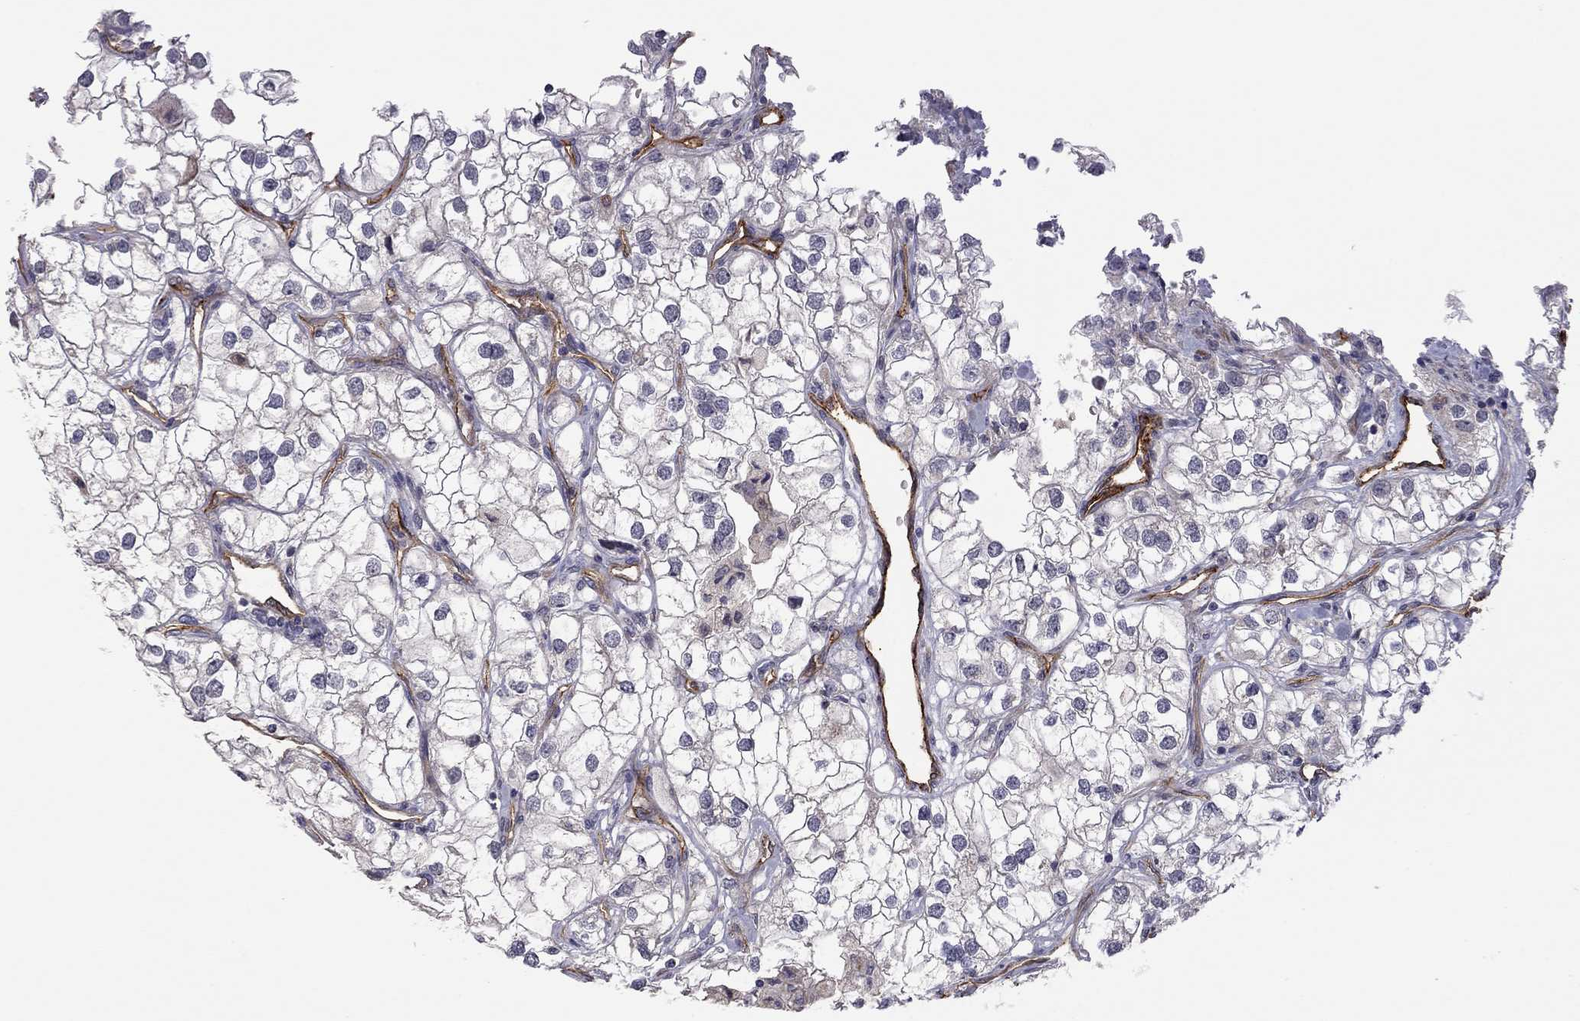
{"staining": {"intensity": "negative", "quantity": "none", "location": "none"}, "tissue": "renal cancer", "cell_type": "Tumor cells", "image_type": "cancer", "snomed": [{"axis": "morphology", "description": "Adenocarcinoma, NOS"}, {"axis": "topography", "description": "Kidney"}], "caption": "Micrograph shows no protein expression in tumor cells of renal cancer tissue. Nuclei are stained in blue.", "gene": "EXOC3L2", "patient": {"sex": "male", "age": 59}}